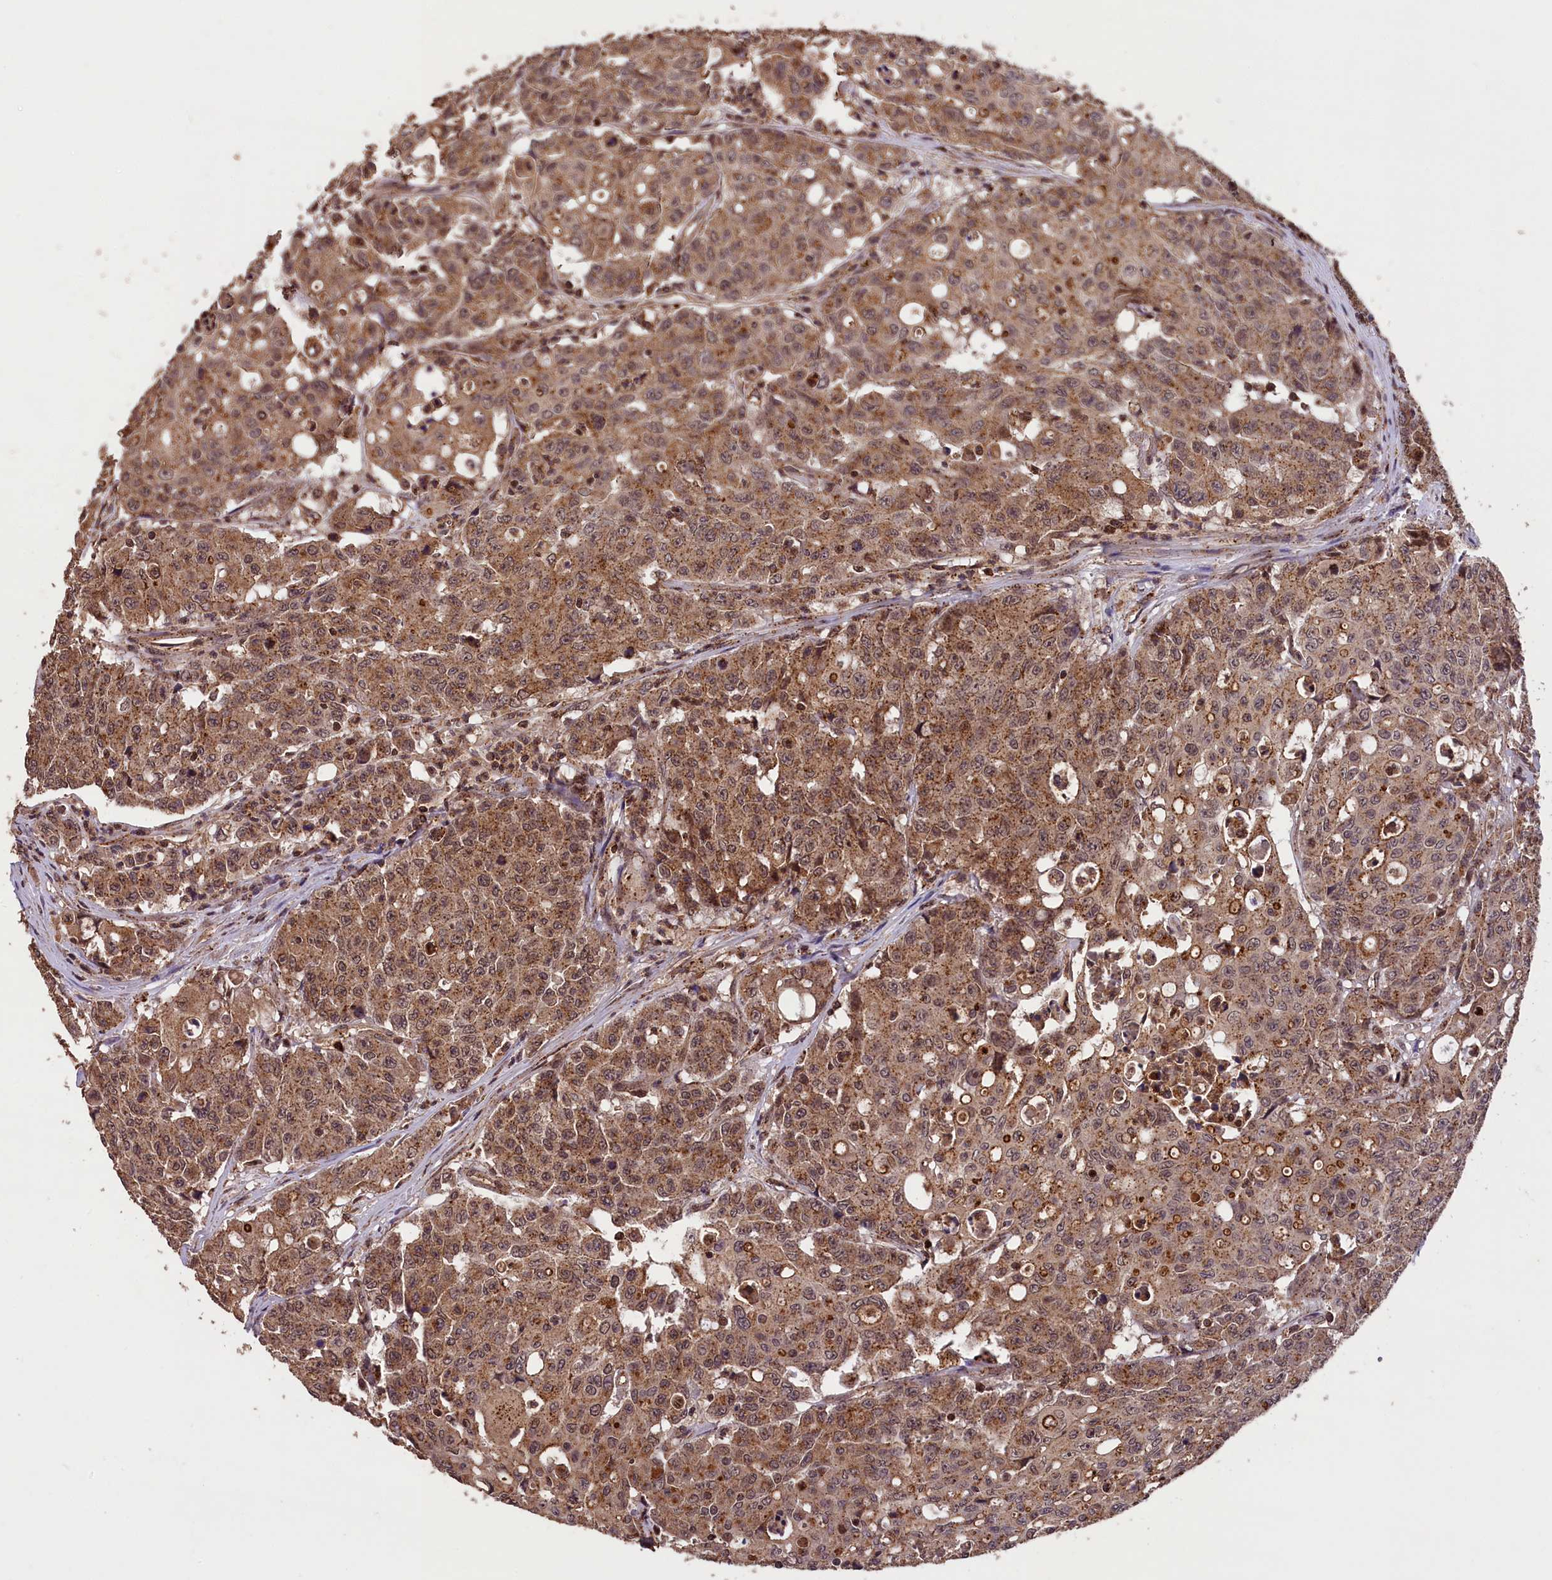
{"staining": {"intensity": "moderate", "quantity": ">75%", "location": "cytoplasmic/membranous"}, "tissue": "colorectal cancer", "cell_type": "Tumor cells", "image_type": "cancer", "snomed": [{"axis": "morphology", "description": "Adenocarcinoma, NOS"}, {"axis": "topography", "description": "Colon"}], "caption": "Colorectal cancer stained for a protein demonstrates moderate cytoplasmic/membranous positivity in tumor cells.", "gene": "IST1", "patient": {"sex": "male", "age": 51}}